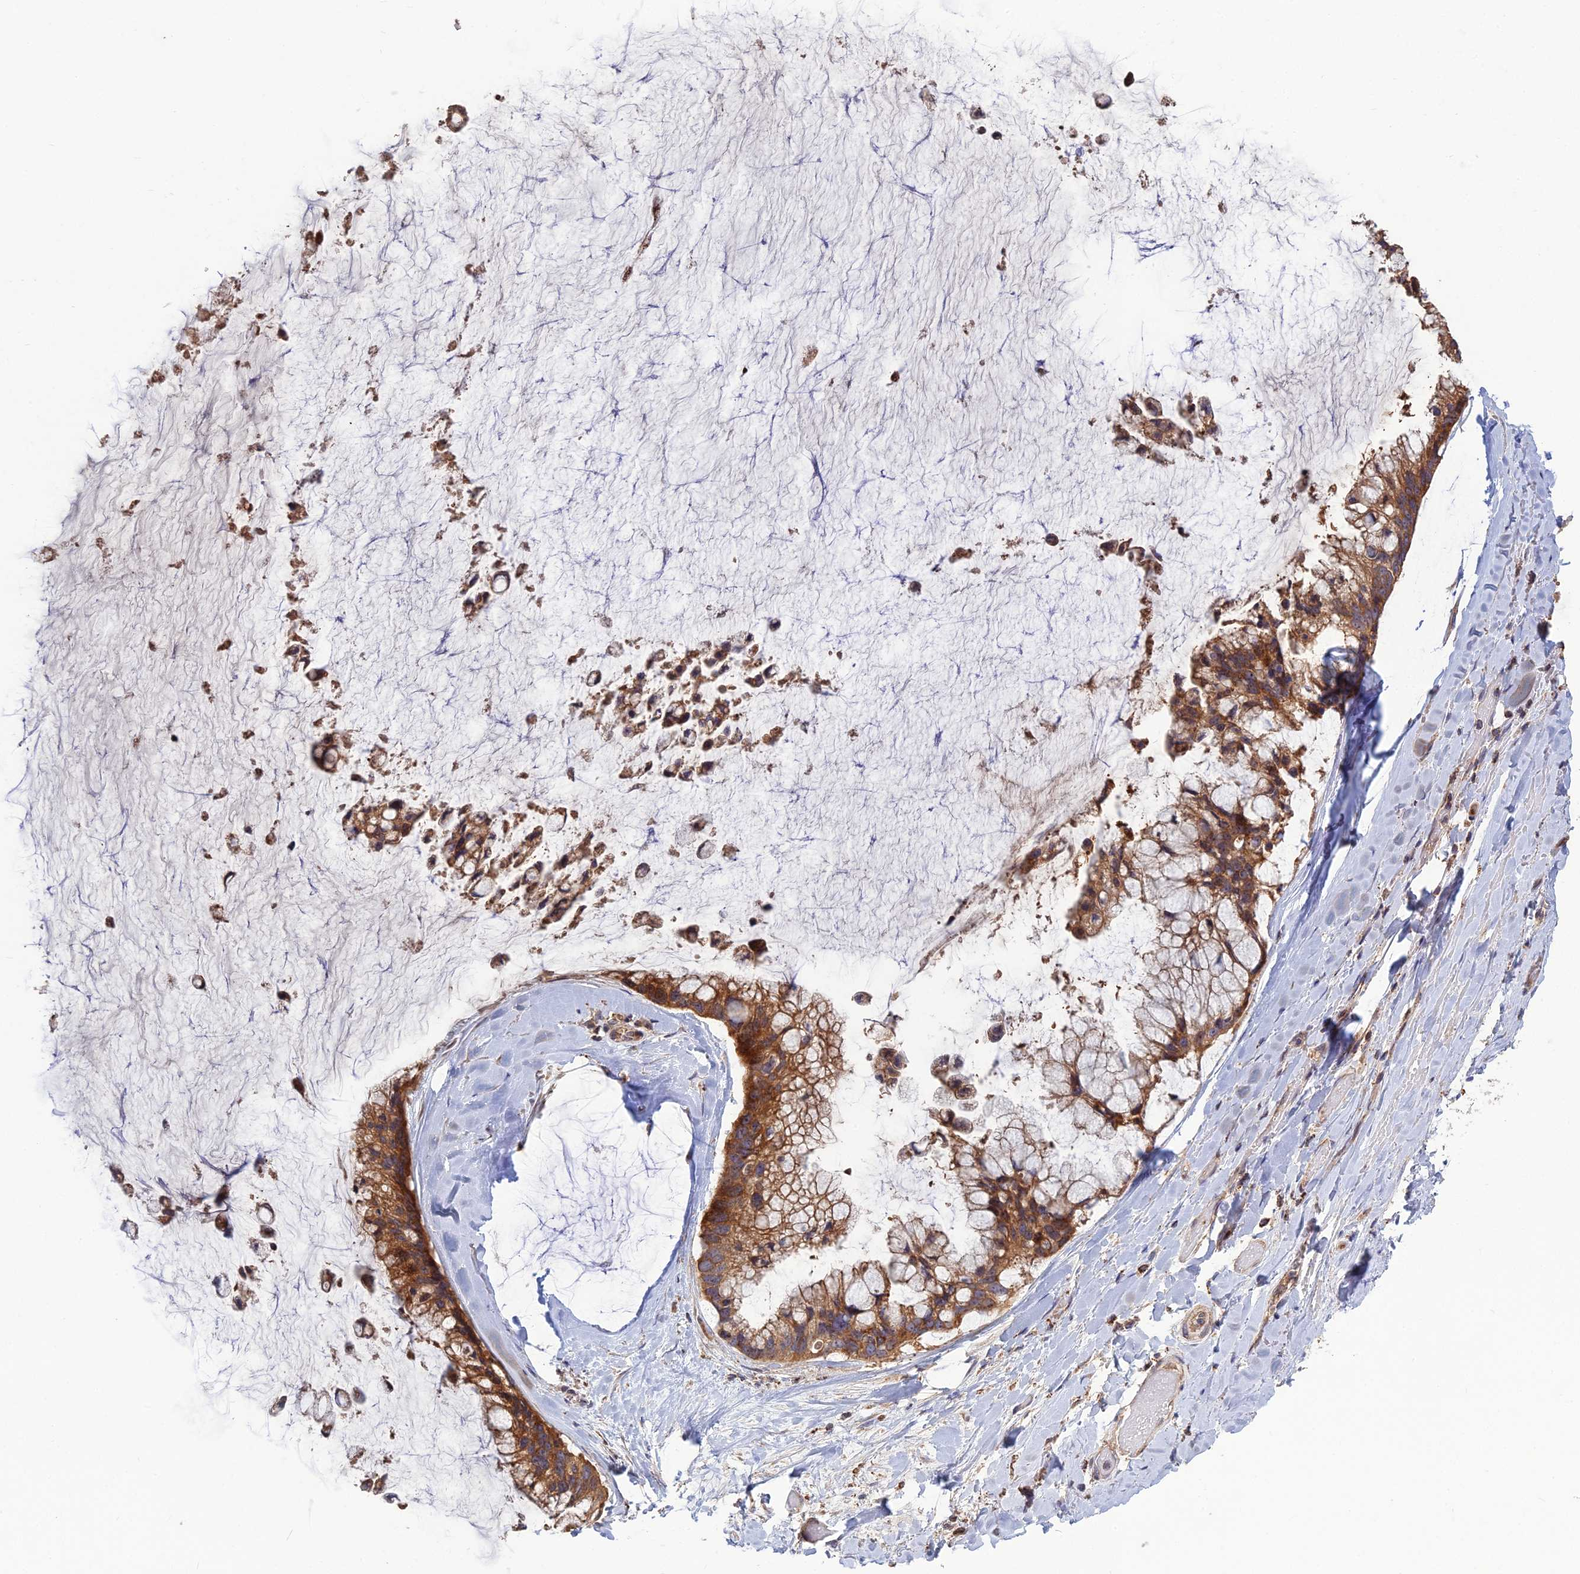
{"staining": {"intensity": "moderate", "quantity": ">75%", "location": "cytoplasmic/membranous"}, "tissue": "ovarian cancer", "cell_type": "Tumor cells", "image_type": "cancer", "snomed": [{"axis": "morphology", "description": "Cystadenocarcinoma, mucinous, NOS"}, {"axis": "topography", "description": "Ovary"}], "caption": "Ovarian cancer was stained to show a protein in brown. There is medium levels of moderate cytoplasmic/membranous expression in approximately >75% of tumor cells.", "gene": "RIC8B", "patient": {"sex": "female", "age": 39}}